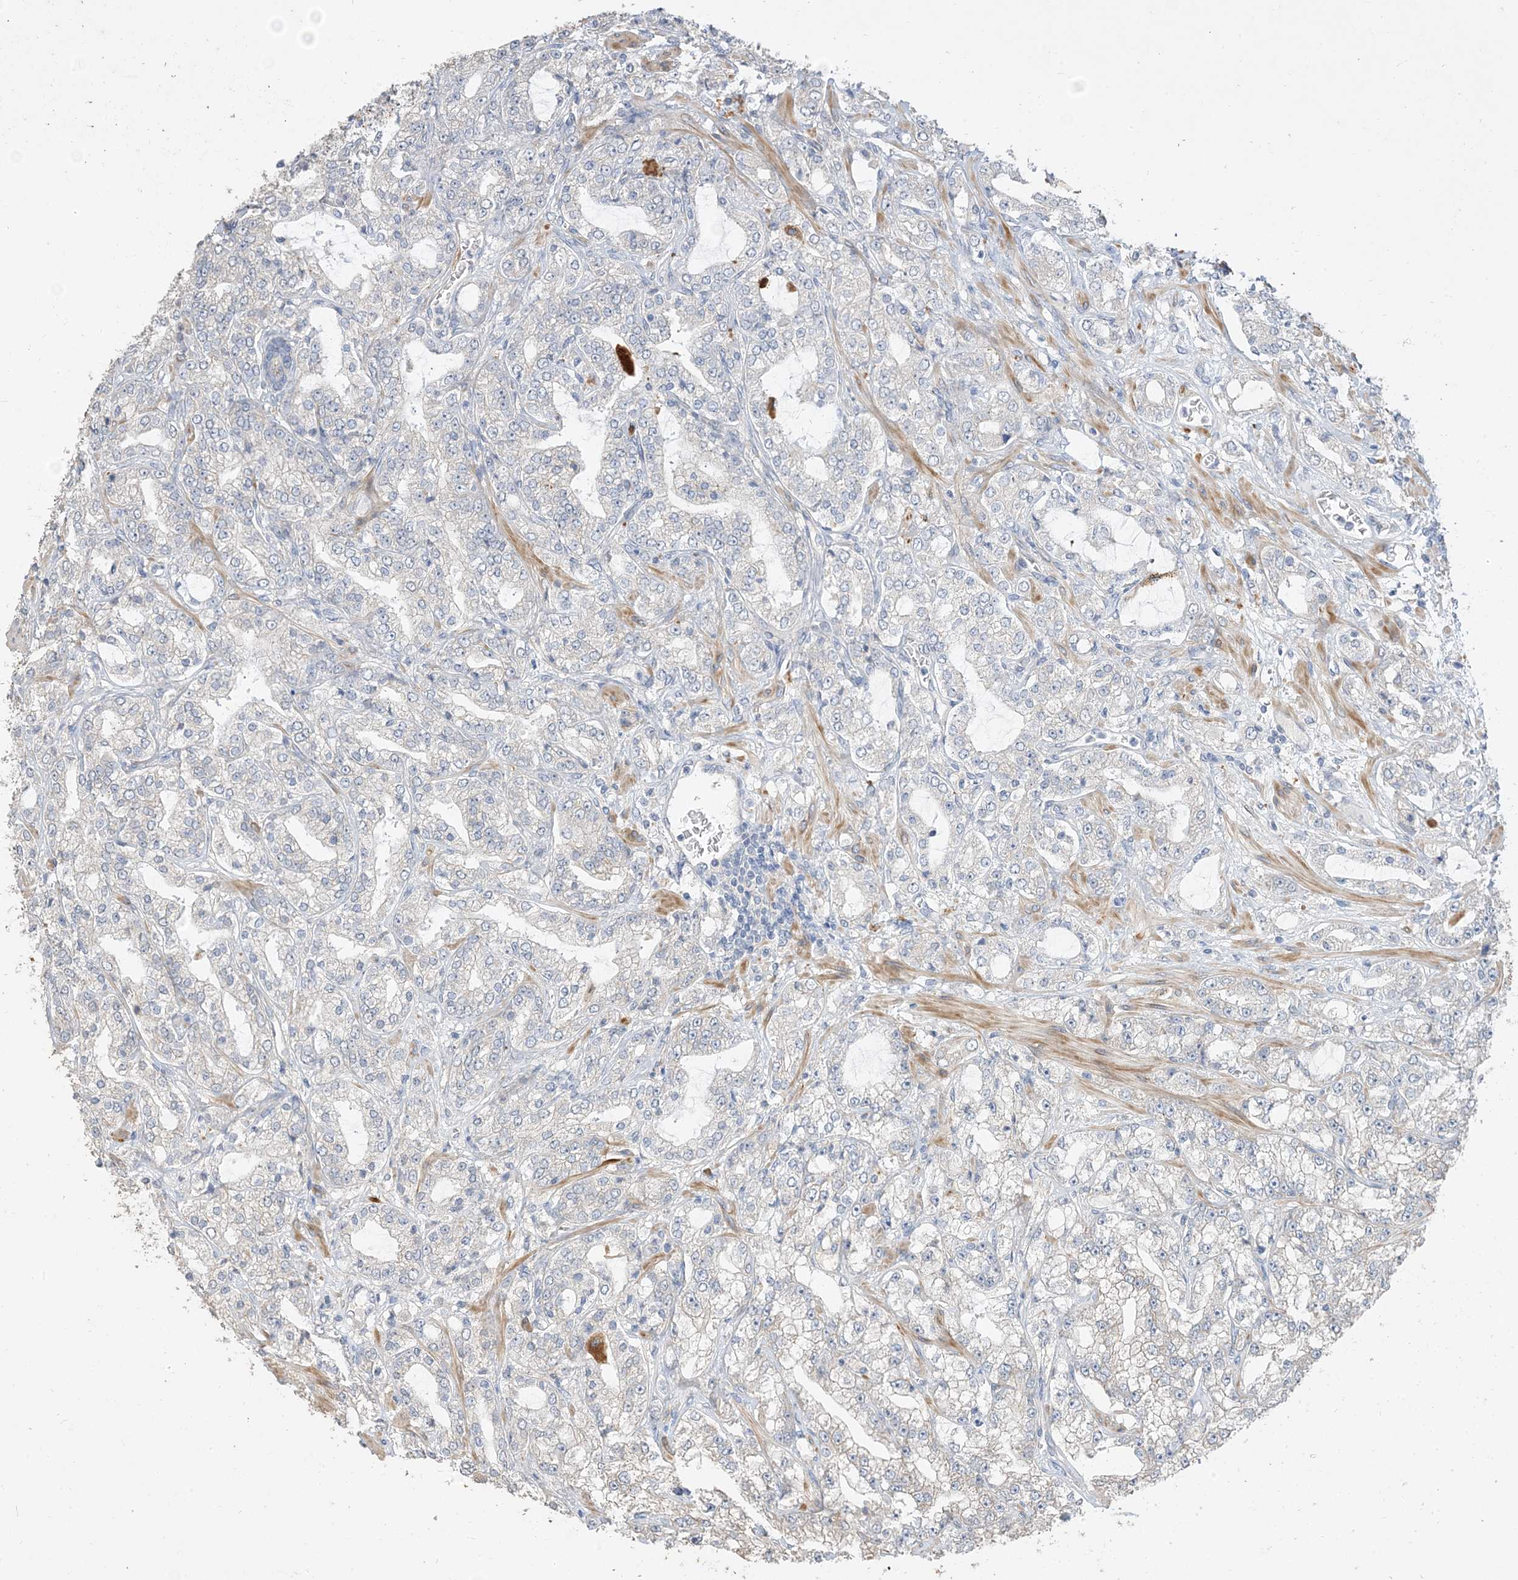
{"staining": {"intensity": "negative", "quantity": "none", "location": "none"}, "tissue": "prostate cancer", "cell_type": "Tumor cells", "image_type": "cancer", "snomed": [{"axis": "morphology", "description": "Adenocarcinoma, High grade"}, {"axis": "topography", "description": "Prostate"}], "caption": "DAB immunohistochemical staining of prostate cancer shows no significant positivity in tumor cells. Brightfield microscopy of immunohistochemistry (IHC) stained with DAB (brown) and hematoxylin (blue), captured at high magnification.", "gene": "RNF175", "patient": {"sex": "male", "age": 64}}